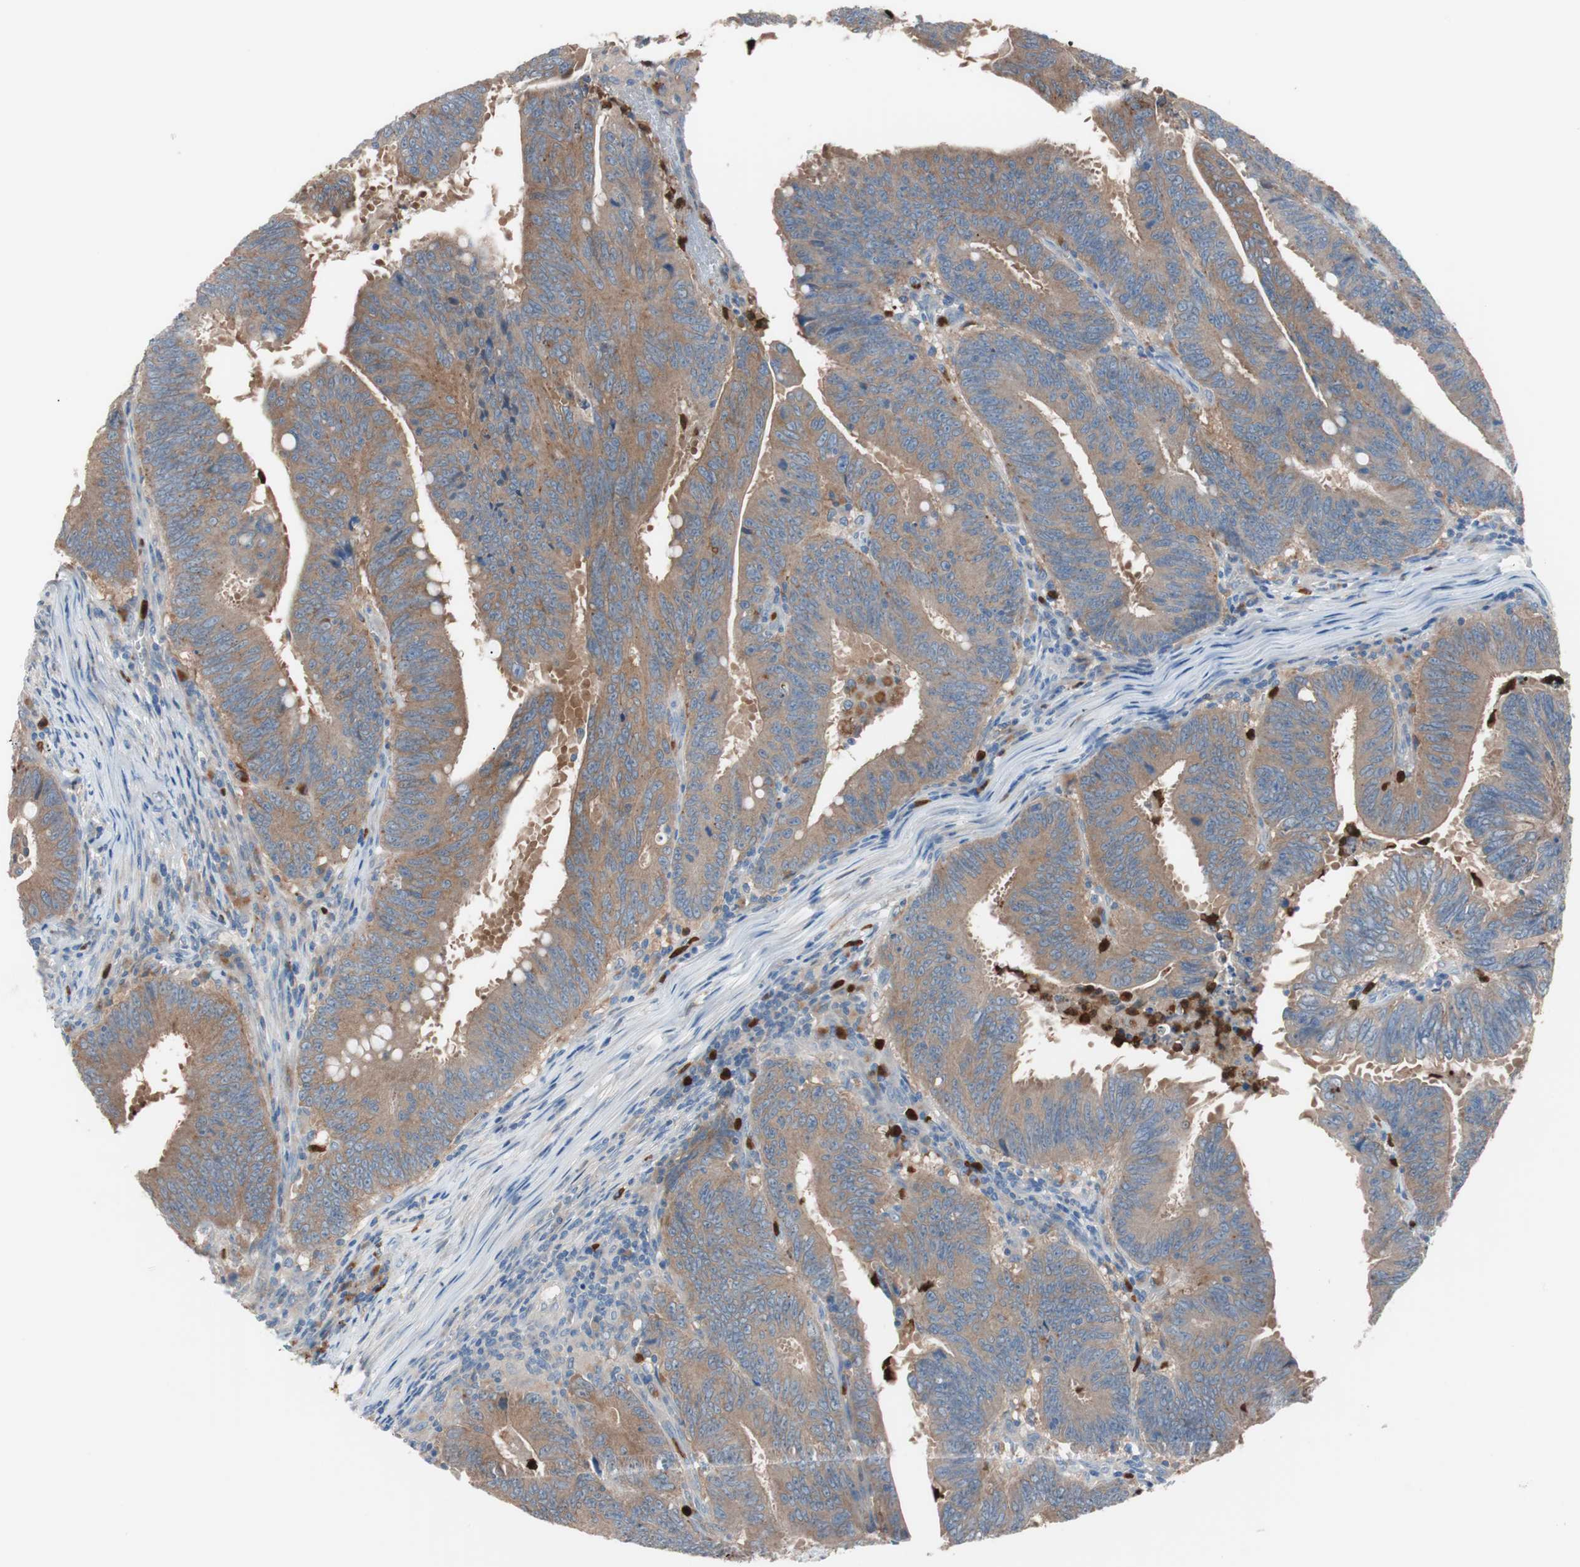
{"staining": {"intensity": "weak", "quantity": ">75%", "location": "cytoplasmic/membranous"}, "tissue": "colorectal cancer", "cell_type": "Tumor cells", "image_type": "cancer", "snomed": [{"axis": "morphology", "description": "Adenocarcinoma, NOS"}, {"axis": "topography", "description": "Colon"}], "caption": "Colorectal adenocarcinoma stained for a protein reveals weak cytoplasmic/membranous positivity in tumor cells.", "gene": "CLEC4D", "patient": {"sex": "male", "age": 45}}